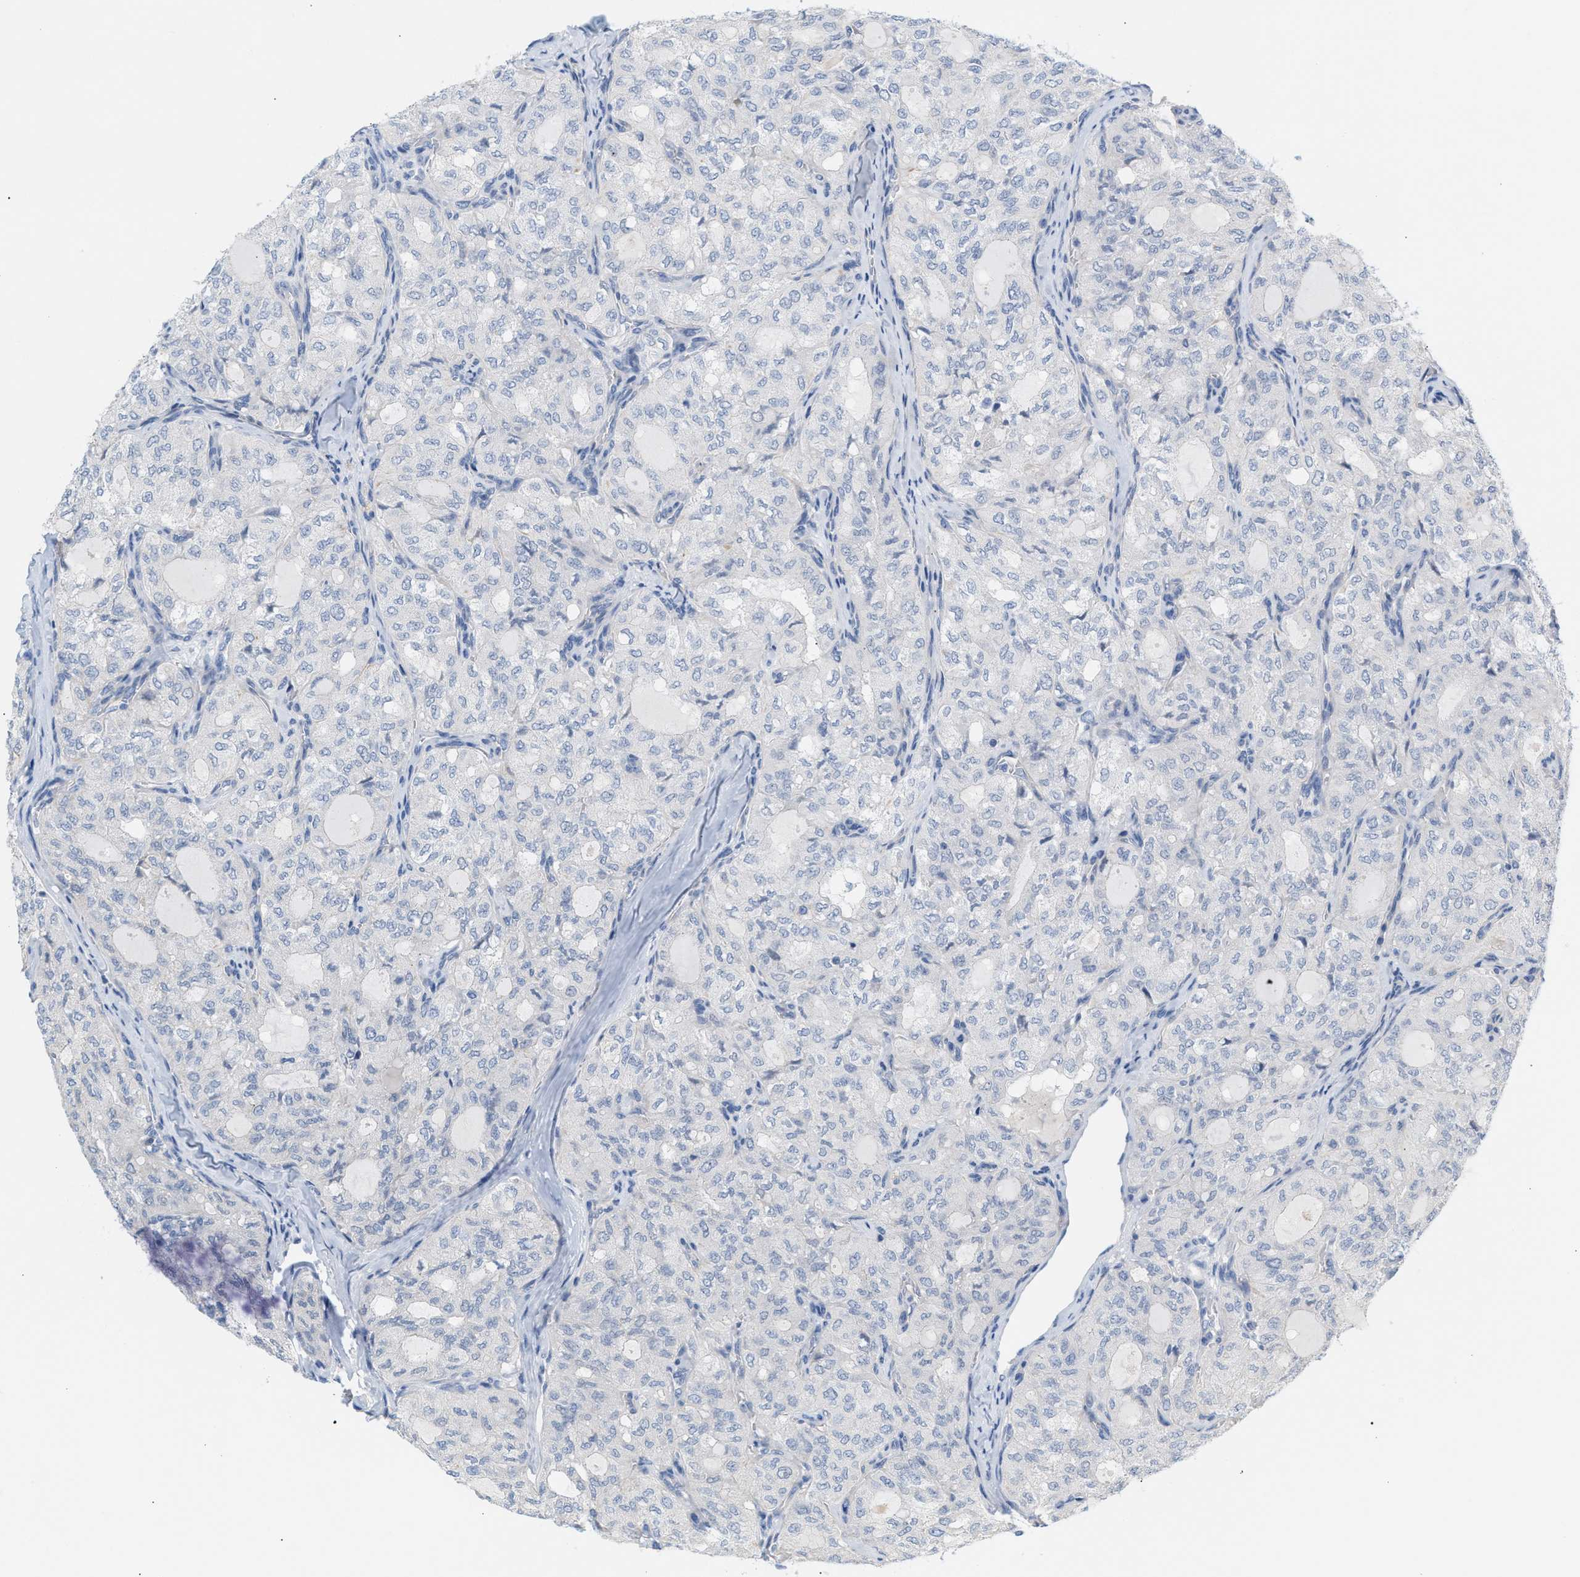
{"staining": {"intensity": "negative", "quantity": "none", "location": "none"}, "tissue": "thyroid cancer", "cell_type": "Tumor cells", "image_type": "cancer", "snomed": [{"axis": "morphology", "description": "Follicular adenoma carcinoma, NOS"}, {"axis": "topography", "description": "Thyroid gland"}], "caption": "Immunohistochemistry (IHC) of human follicular adenoma carcinoma (thyroid) shows no staining in tumor cells. (DAB immunohistochemistry (IHC) with hematoxylin counter stain).", "gene": "LRCH1", "patient": {"sex": "male", "age": 75}}